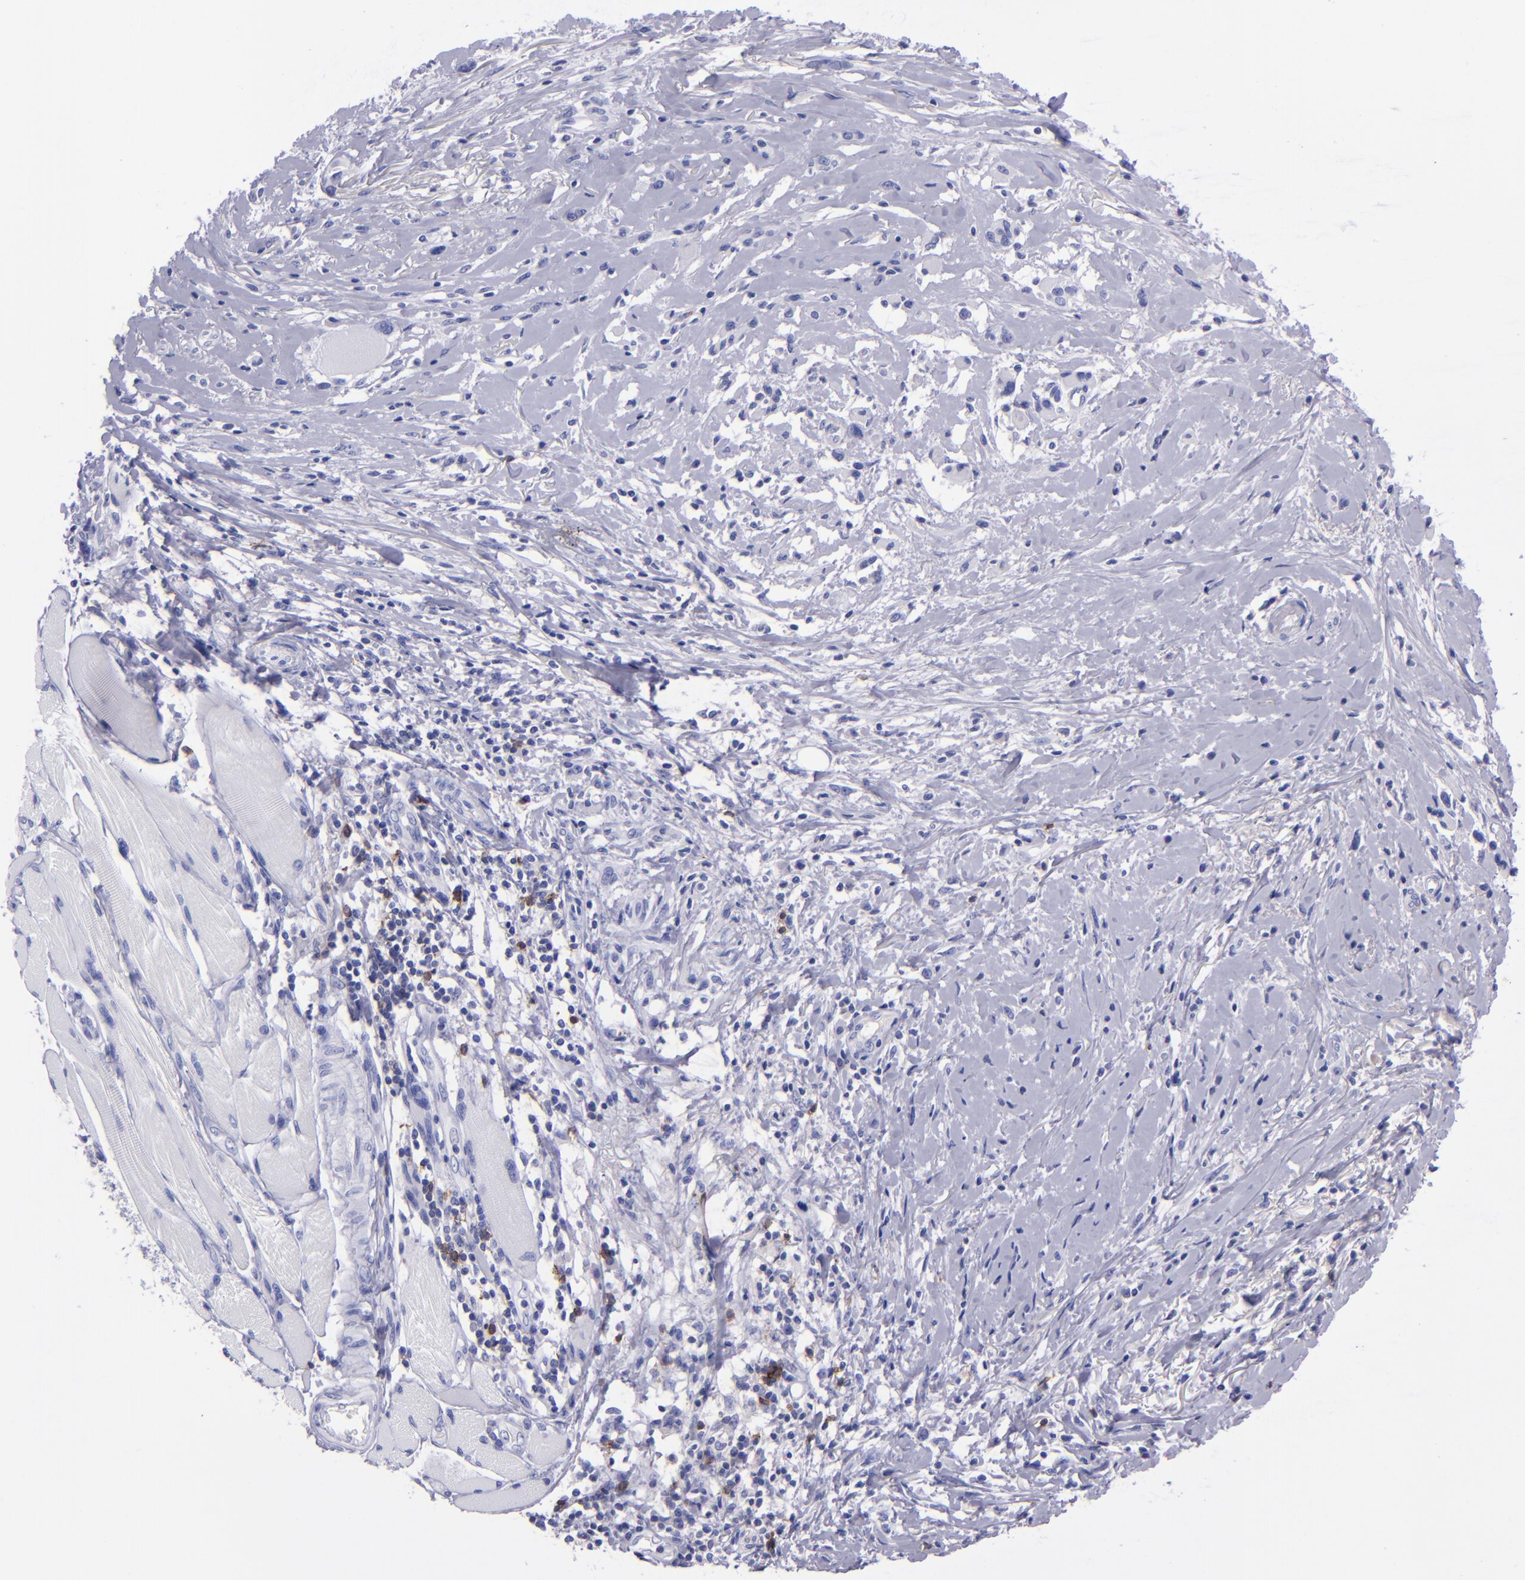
{"staining": {"intensity": "negative", "quantity": "none", "location": "none"}, "tissue": "melanoma", "cell_type": "Tumor cells", "image_type": "cancer", "snomed": [{"axis": "morphology", "description": "Malignant melanoma, NOS"}, {"axis": "topography", "description": "Skin"}], "caption": "Immunohistochemical staining of human malignant melanoma reveals no significant positivity in tumor cells.", "gene": "CD37", "patient": {"sex": "male", "age": 91}}